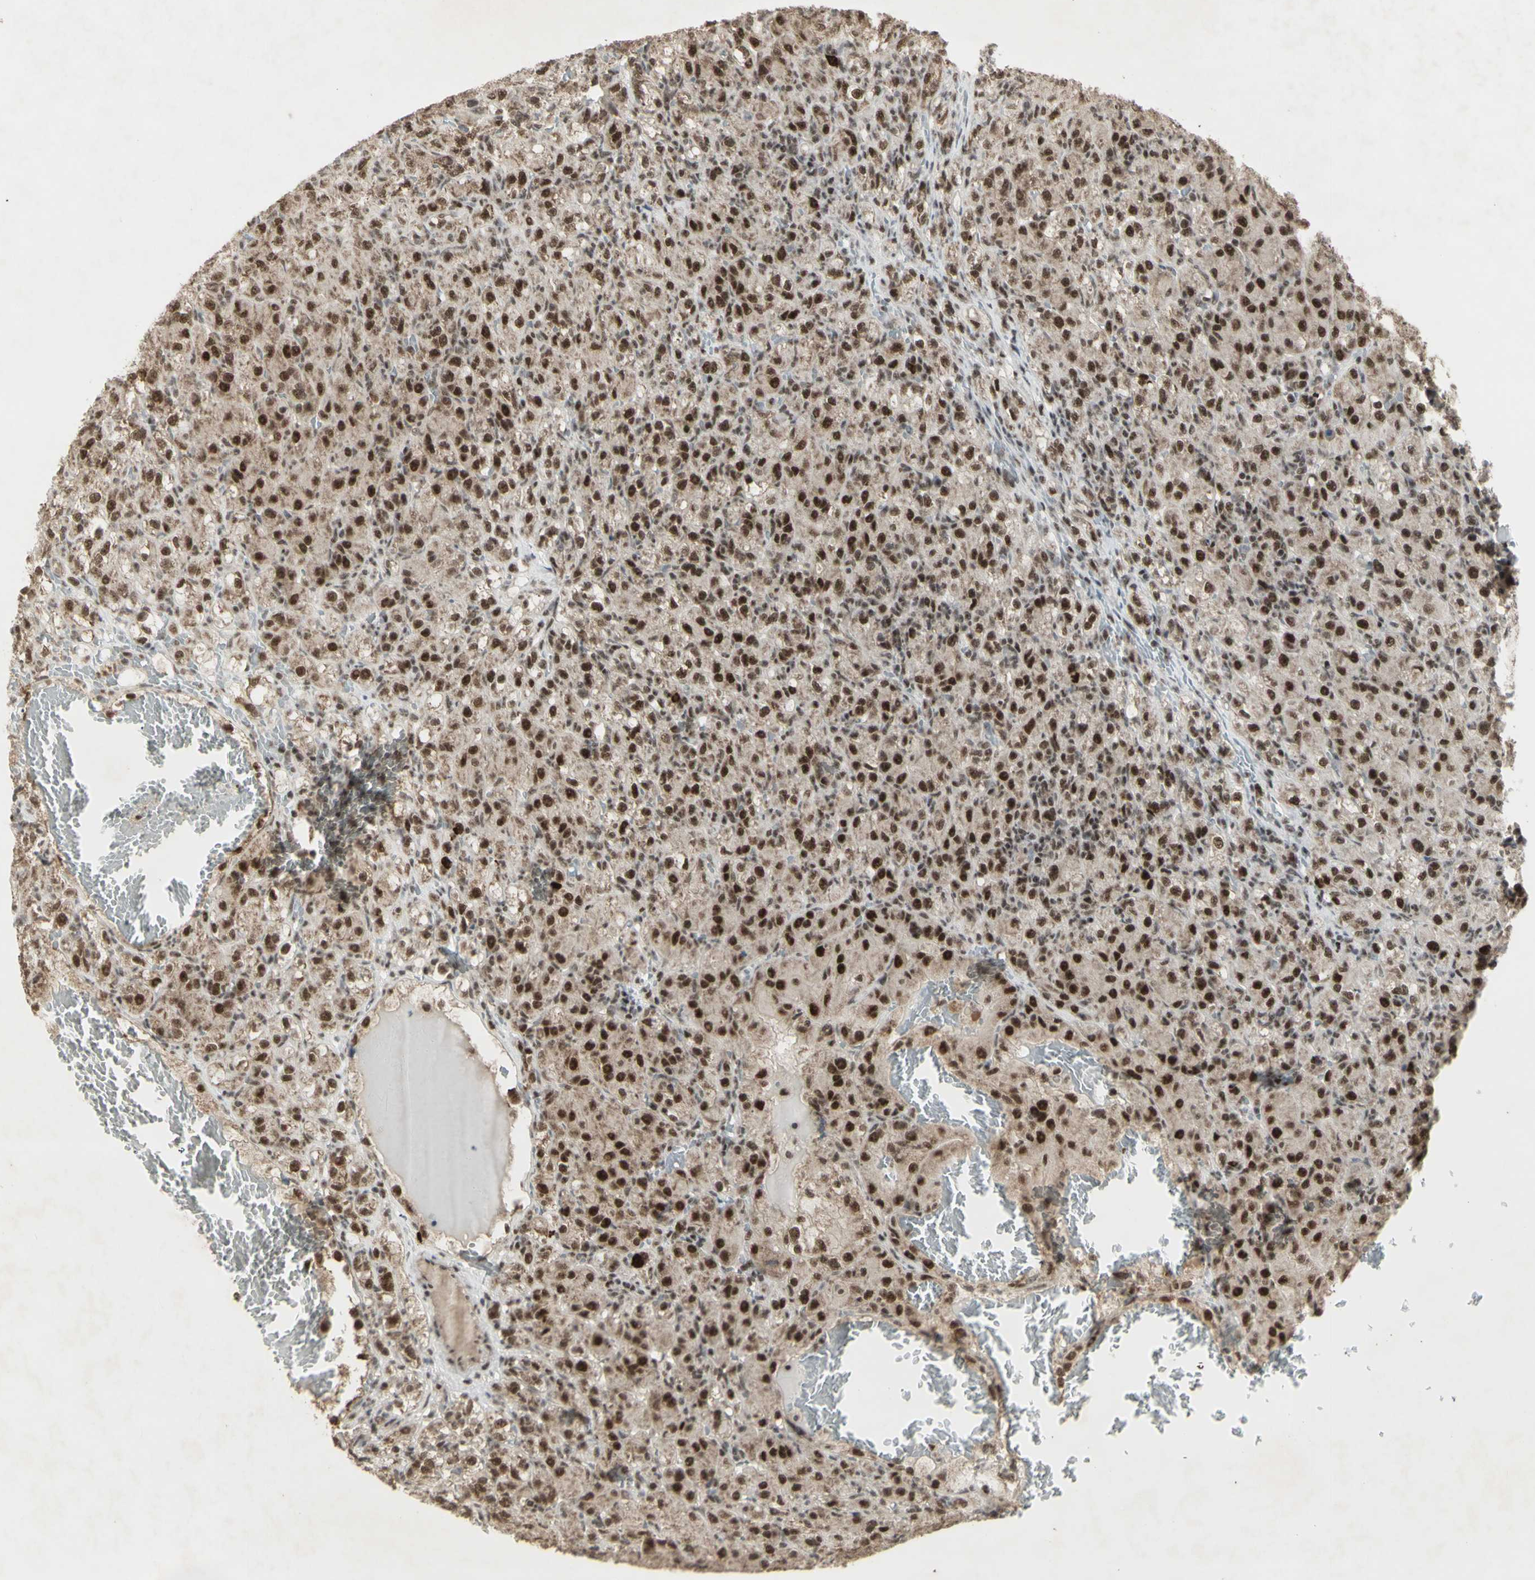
{"staining": {"intensity": "strong", "quantity": ">75%", "location": "cytoplasmic/membranous,nuclear"}, "tissue": "renal cancer", "cell_type": "Tumor cells", "image_type": "cancer", "snomed": [{"axis": "morphology", "description": "Adenocarcinoma, NOS"}, {"axis": "topography", "description": "Kidney"}], "caption": "This histopathology image shows immunohistochemistry staining of adenocarcinoma (renal), with high strong cytoplasmic/membranous and nuclear staining in approximately >75% of tumor cells.", "gene": "CCNT1", "patient": {"sex": "male", "age": 61}}